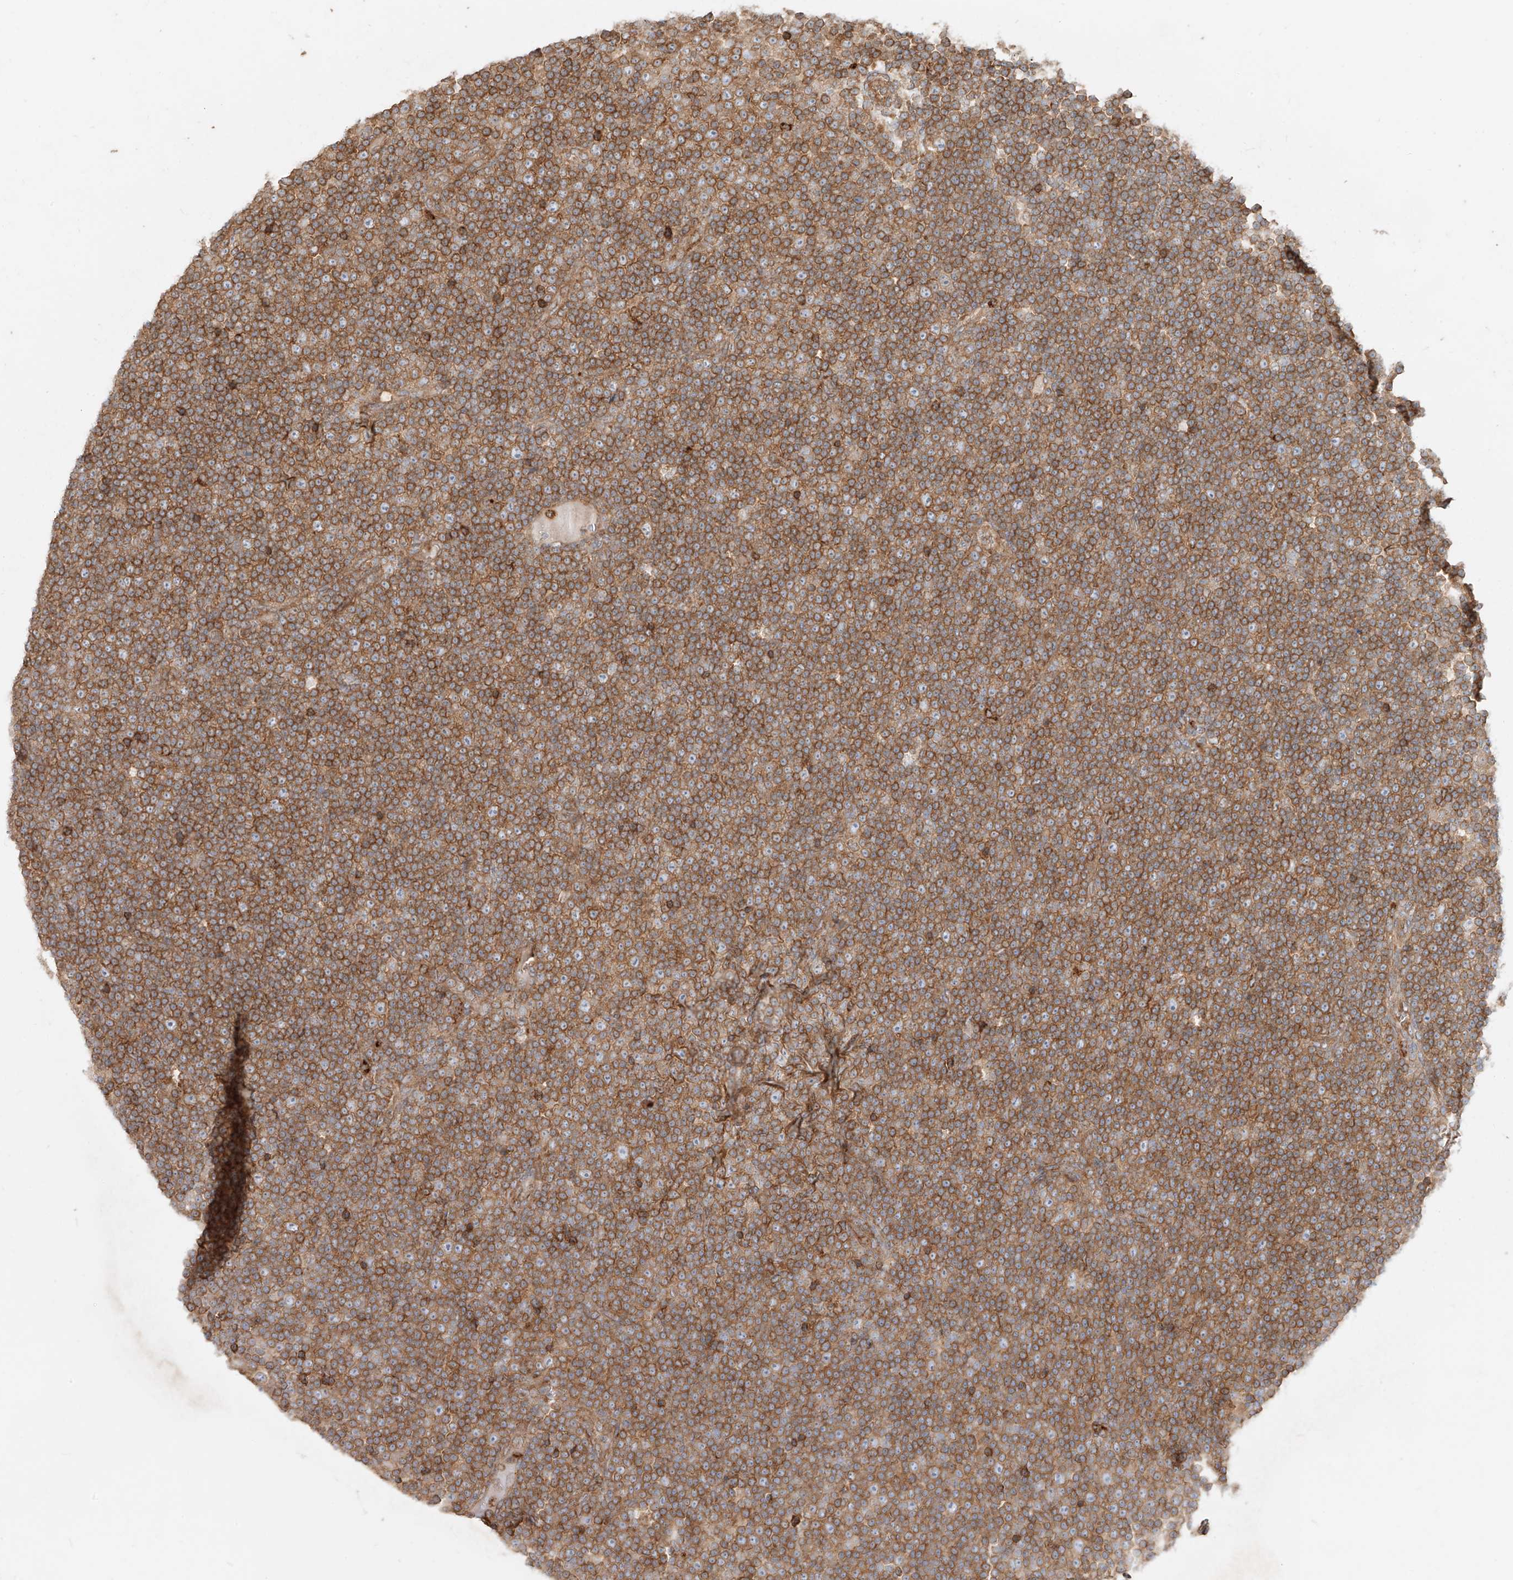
{"staining": {"intensity": "moderate", "quantity": ">75%", "location": "cytoplasmic/membranous"}, "tissue": "lymphoma", "cell_type": "Tumor cells", "image_type": "cancer", "snomed": [{"axis": "morphology", "description": "Malignant lymphoma, non-Hodgkin's type, Low grade"}, {"axis": "topography", "description": "Lymph node"}], "caption": "There is medium levels of moderate cytoplasmic/membranous staining in tumor cells of malignant lymphoma, non-Hodgkin's type (low-grade), as demonstrated by immunohistochemical staining (brown color).", "gene": "CCDC115", "patient": {"sex": "female", "age": 67}}